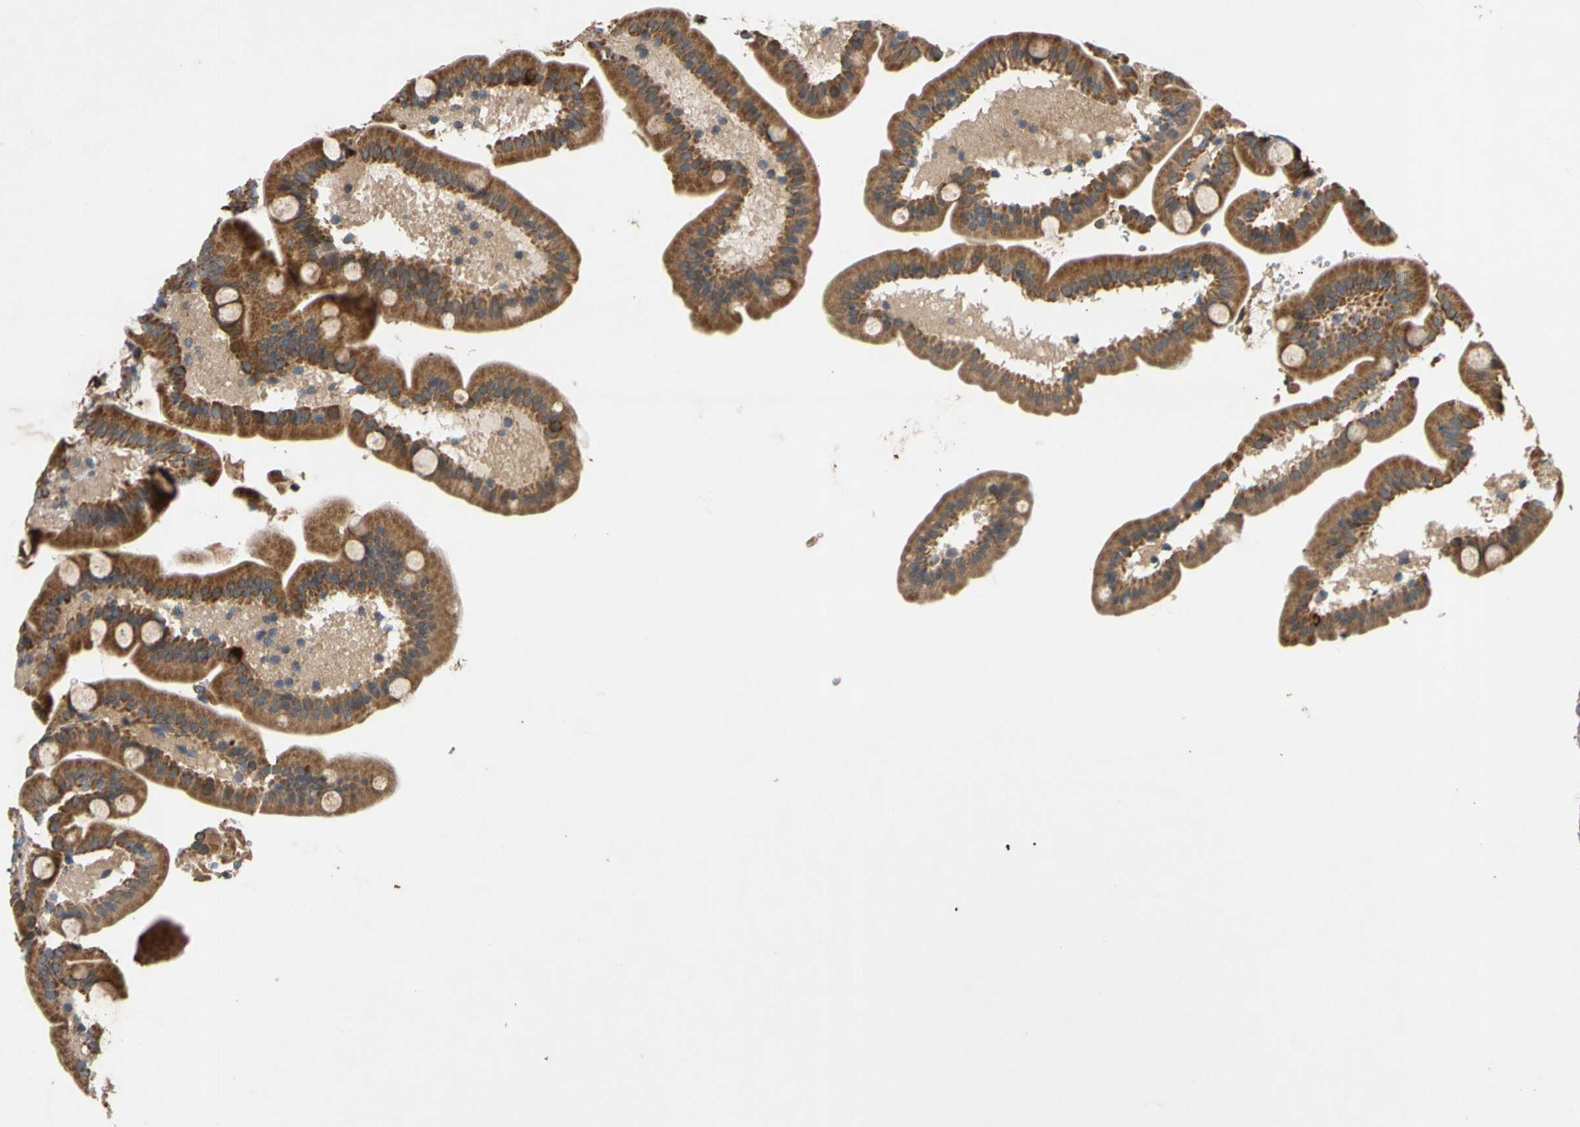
{"staining": {"intensity": "moderate", "quantity": ">75%", "location": "cytoplasmic/membranous"}, "tissue": "duodenum", "cell_type": "Glandular cells", "image_type": "normal", "snomed": [{"axis": "morphology", "description": "Normal tissue, NOS"}, {"axis": "topography", "description": "Duodenum"}], "caption": "A micrograph of human duodenum stained for a protein shows moderate cytoplasmic/membranous brown staining in glandular cells.", "gene": "PARD6A", "patient": {"sex": "male", "age": 54}}